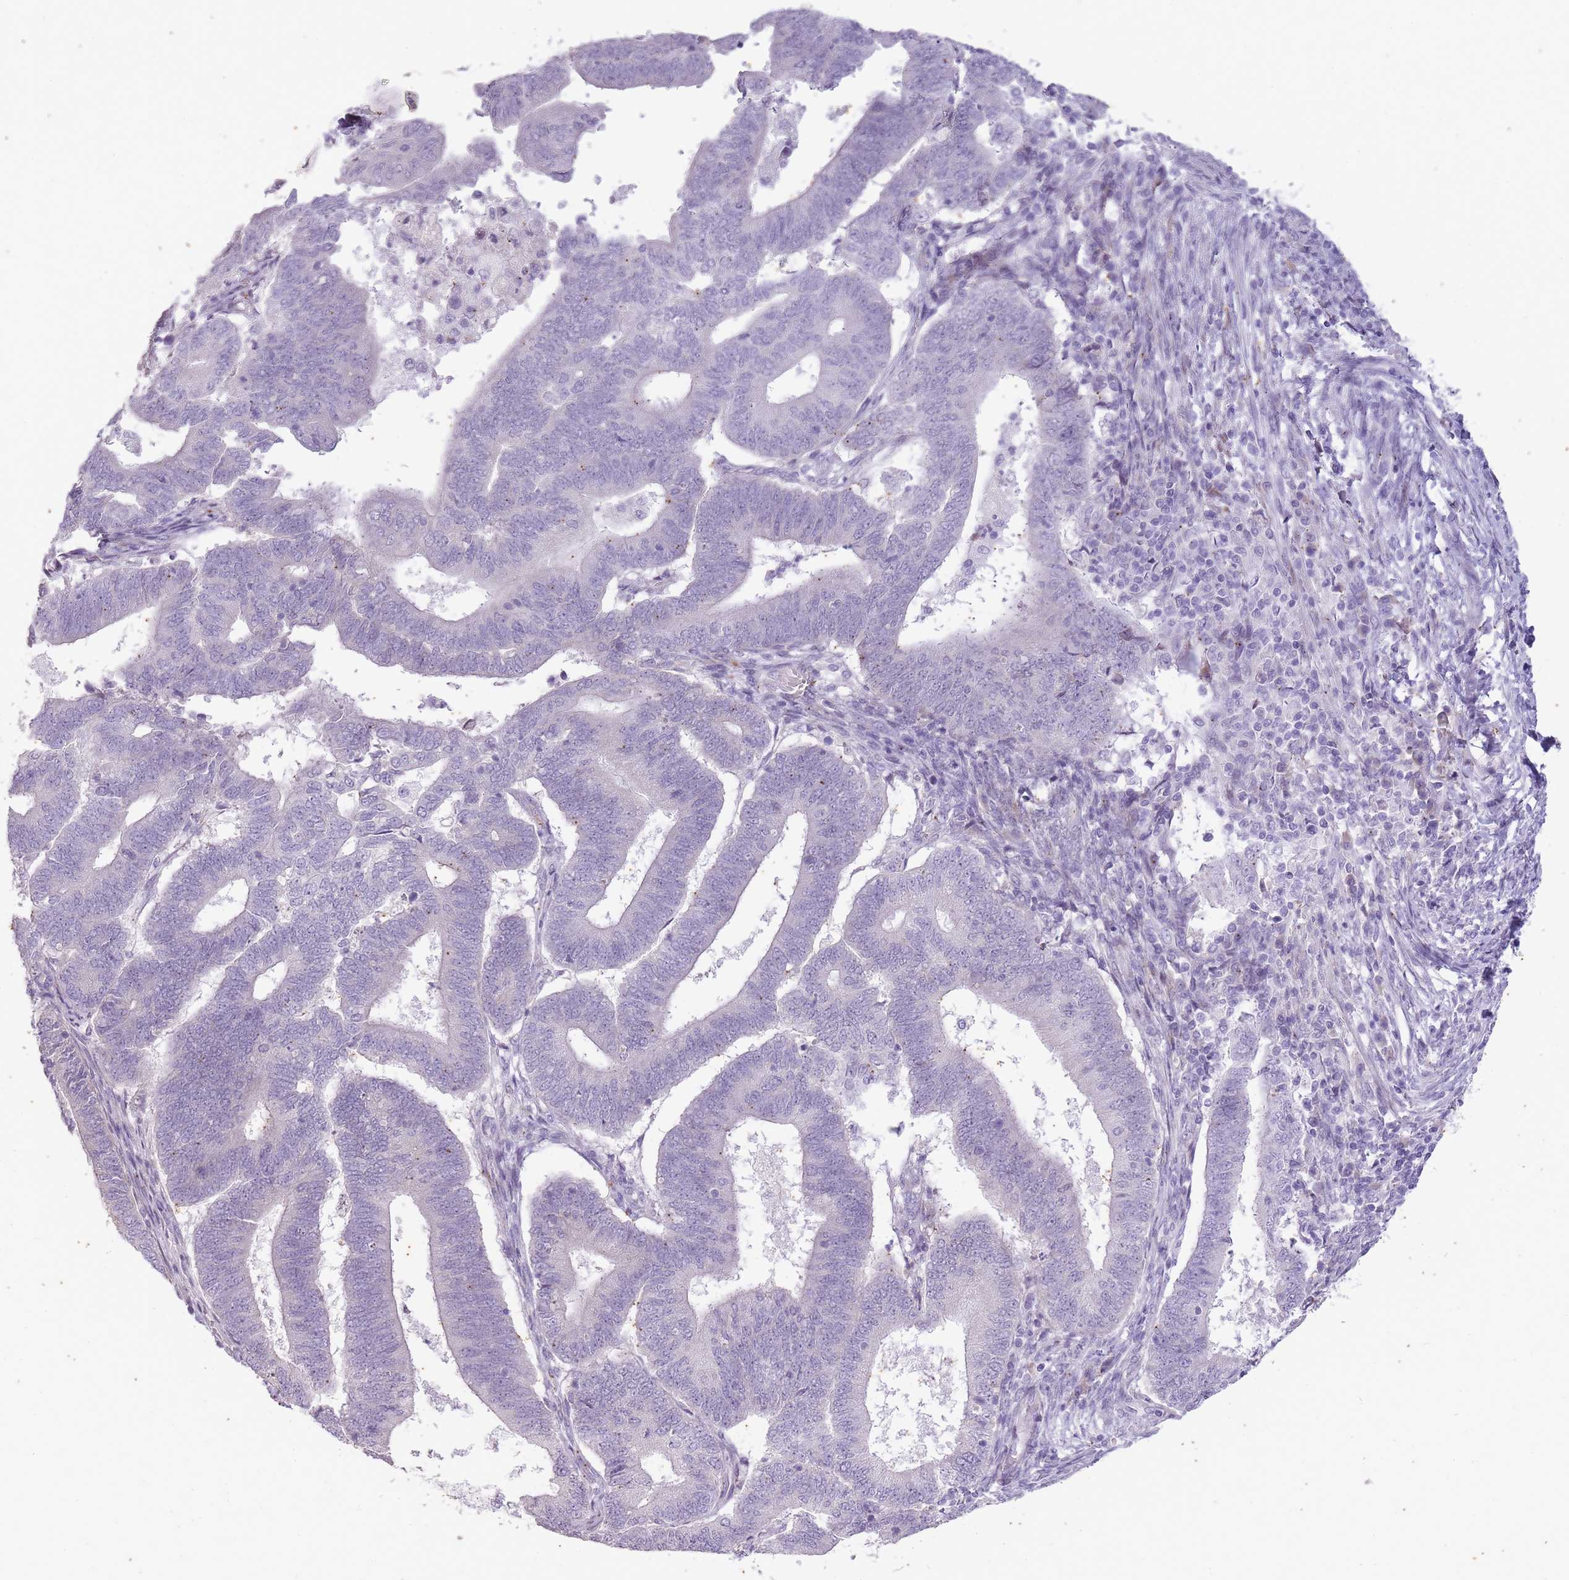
{"staining": {"intensity": "negative", "quantity": "none", "location": "none"}, "tissue": "endometrial cancer", "cell_type": "Tumor cells", "image_type": "cancer", "snomed": [{"axis": "morphology", "description": "Adenocarcinoma, NOS"}, {"axis": "topography", "description": "Endometrium"}], "caption": "Photomicrograph shows no protein positivity in tumor cells of endometrial adenocarcinoma tissue. The staining was performed using DAB to visualize the protein expression in brown, while the nuclei were stained in blue with hematoxylin (Magnification: 20x).", "gene": "CNTNAP3", "patient": {"sex": "female", "age": 70}}